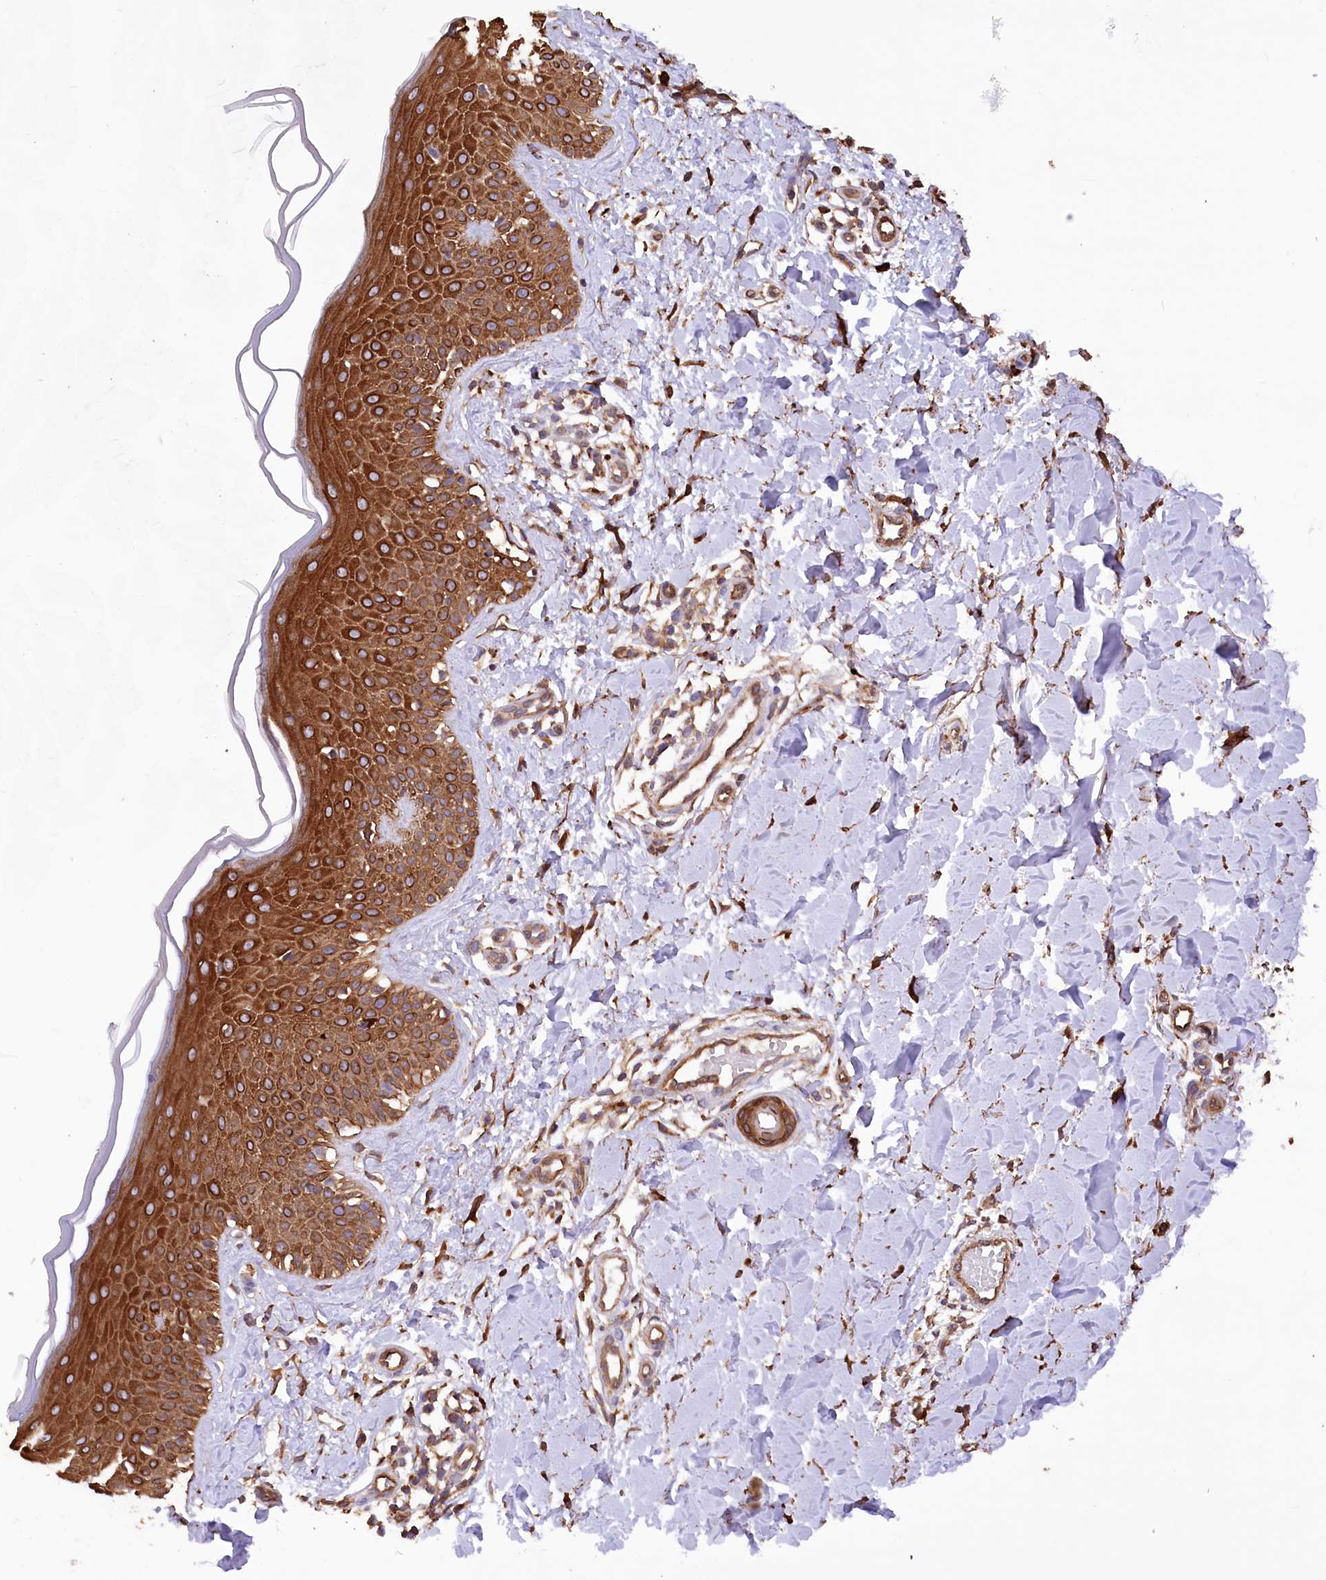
{"staining": {"intensity": "strong", "quantity": ">75%", "location": "cytoplasmic/membranous"}, "tissue": "skin", "cell_type": "Fibroblasts", "image_type": "normal", "snomed": [{"axis": "morphology", "description": "Normal tissue, NOS"}, {"axis": "topography", "description": "Skin"}], "caption": "A brown stain shows strong cytoplasmic/membranous expression of a protein in fibroblasts of normal human skin.", "gene": "DPP3", "patient": {"sex": "male", "age": 52}}